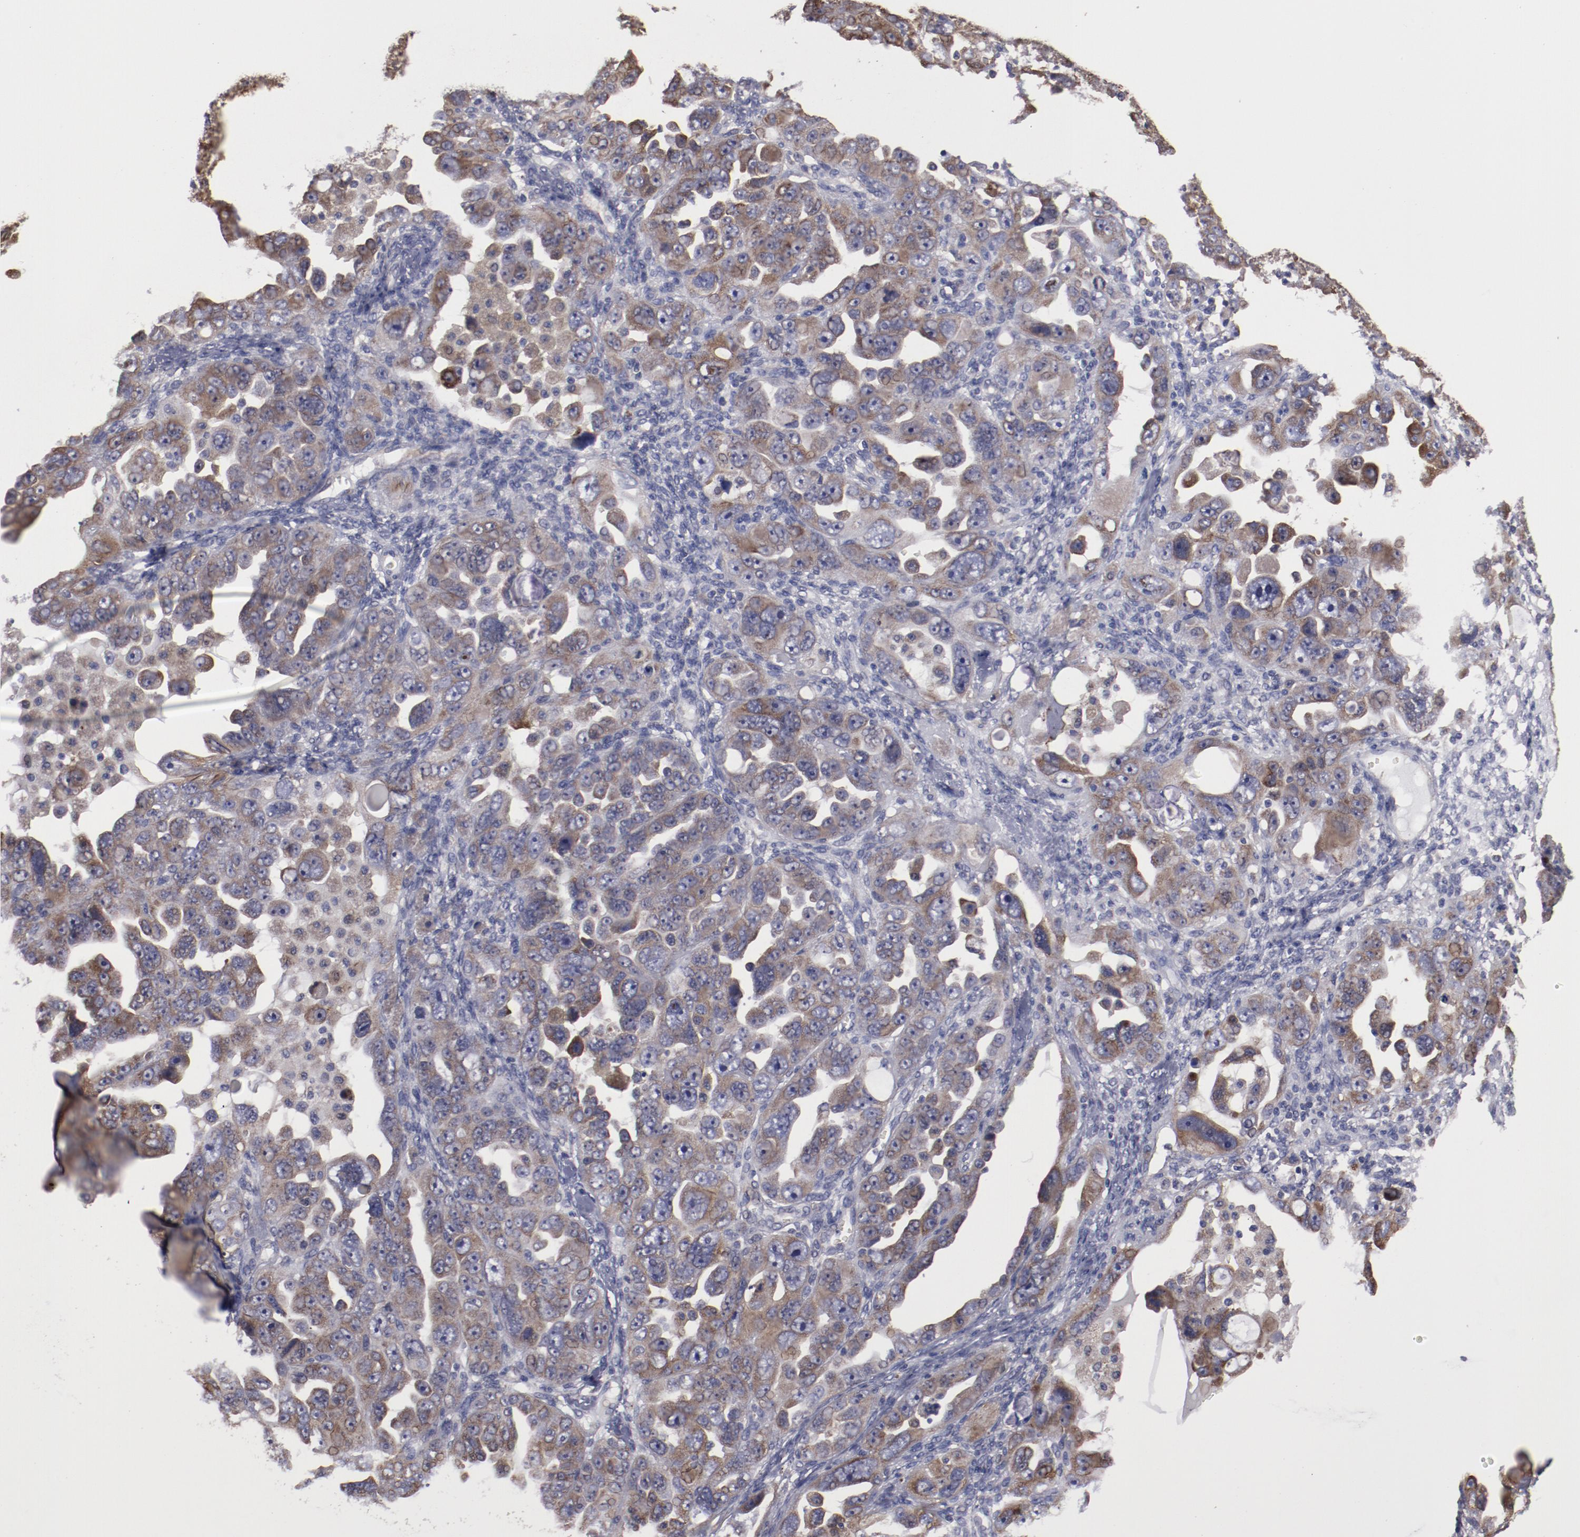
{"staining": {"intensity": "moderate", "quantity": ">75%", "location": "cytoplasmic/membranous"}, "tissue": "ovarian cancer", "cell_type": "Tumor cells", "image_type": "cancer", "snomed": [{"axis": "morphology", "description": "Cystadenocarcinoma, serous, NOS"}, {"axis": "topography", "description": "Ovary"}], "caption": "Serous cystadenocarcinoma (ovarian) stained for a protein demonstrates moderate cytoplasmic/membranous positivity in tumor cells.", "gene": "RPS4Y1", "patient": {"sex": "female", "age": 66}}